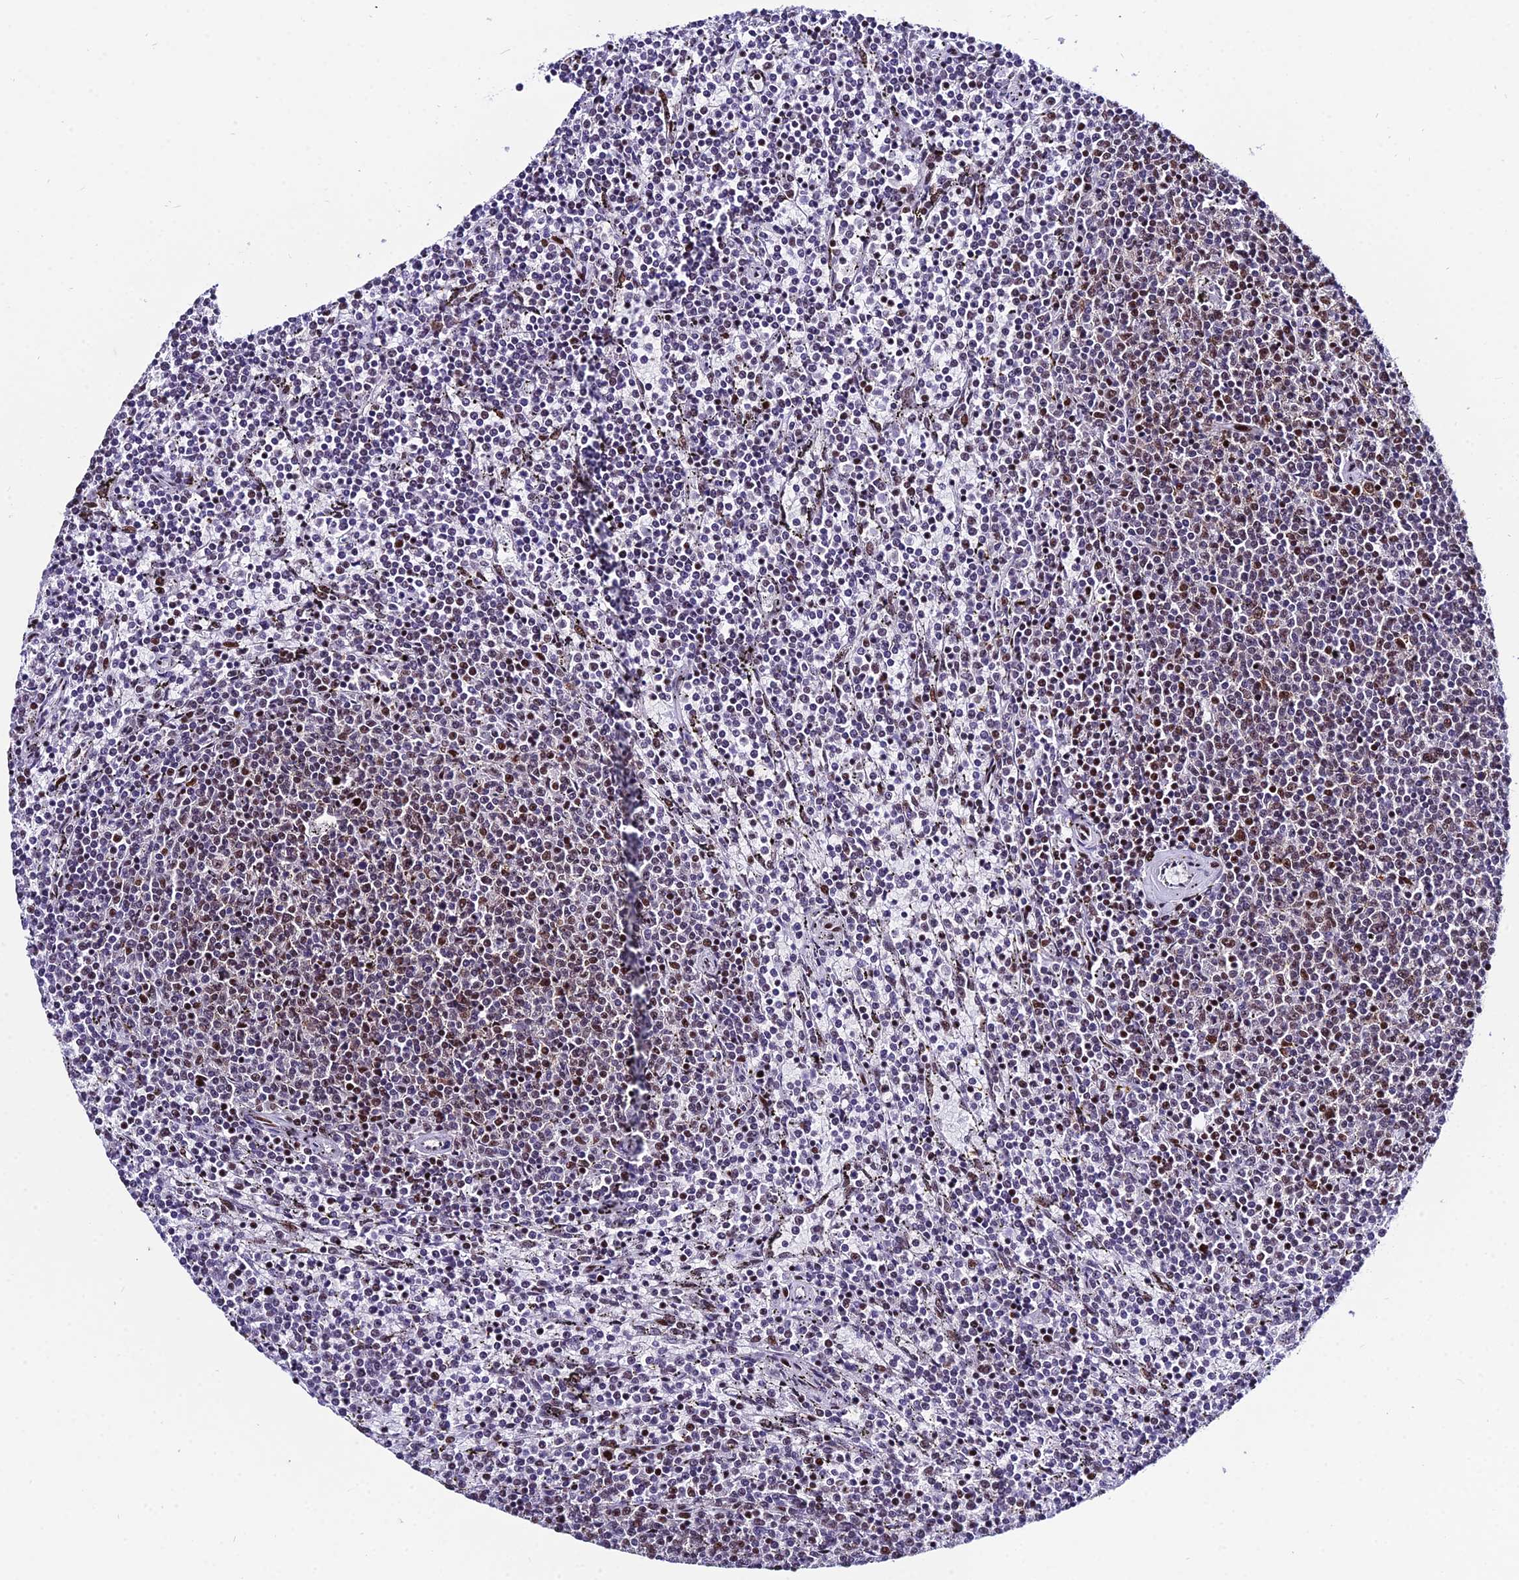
{"staining": {"intensity": "moderate", "quantity": "25%-75%", "location": "nuclear"}, "tissue": "lymphoma", "cell_type": "Tumor cells", "image_type": "cancer", "snomed": [{"axis": "morphology", "description": "Malignant lymphoma, non-Hodgkin's type, Low grade"}, {"axis": "topography", "description": "Spleen"}], "caption": "Immunohistochemistry (IHC) photomicrograph of neoplastic tissue: lymphoma stained using immunohistochemistry (IHC) reveals medium levels of moderate protein expression localized specifically in the nuclear of tumor cells, appearing as a nuclear brown color.", "gene": "HNRNPH1", "patient": {"sex": "female", "age": 50}}